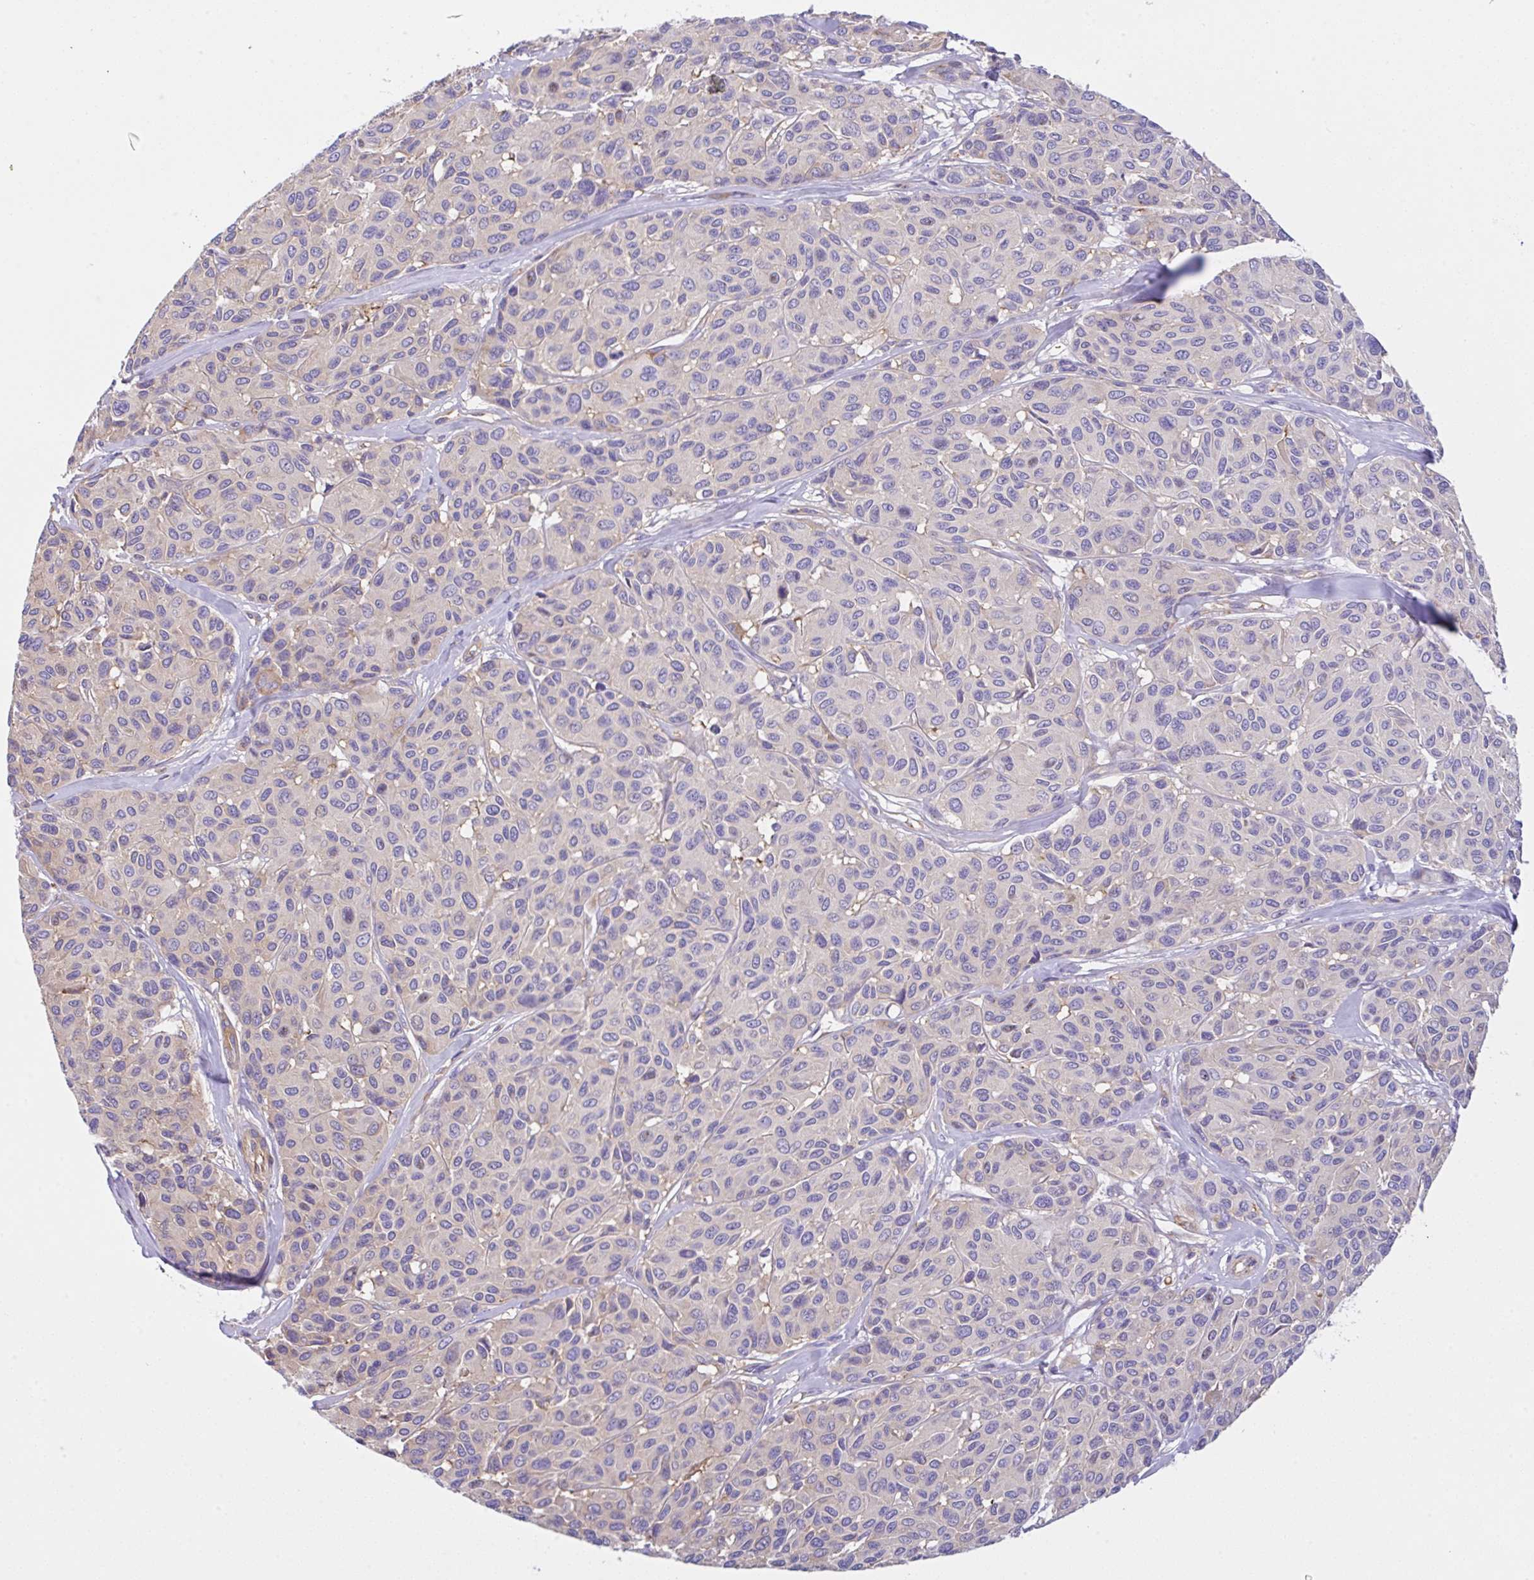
{"staining": {"intensity": "negative", "quantity": "none", "location": "none"}, "tissue": "melanoma", "cell_type": "Tumor cells", "image_type": "cancer", "snomed": [{"axis": "morphology", "description": "Malignant melanoma, NOS"}, {"axis": "topography", "description": "Skin"}], "caption": "Immunohistochemistry (IHC) micrograph of neoplastic tissue: human malignant melanoma stained with DAB (3,3'-diaminobenzidine) displays no significant protein staining in tumor cells.", "gene": "GFPT2", "patient": {"sex": "female", "age": 66}}